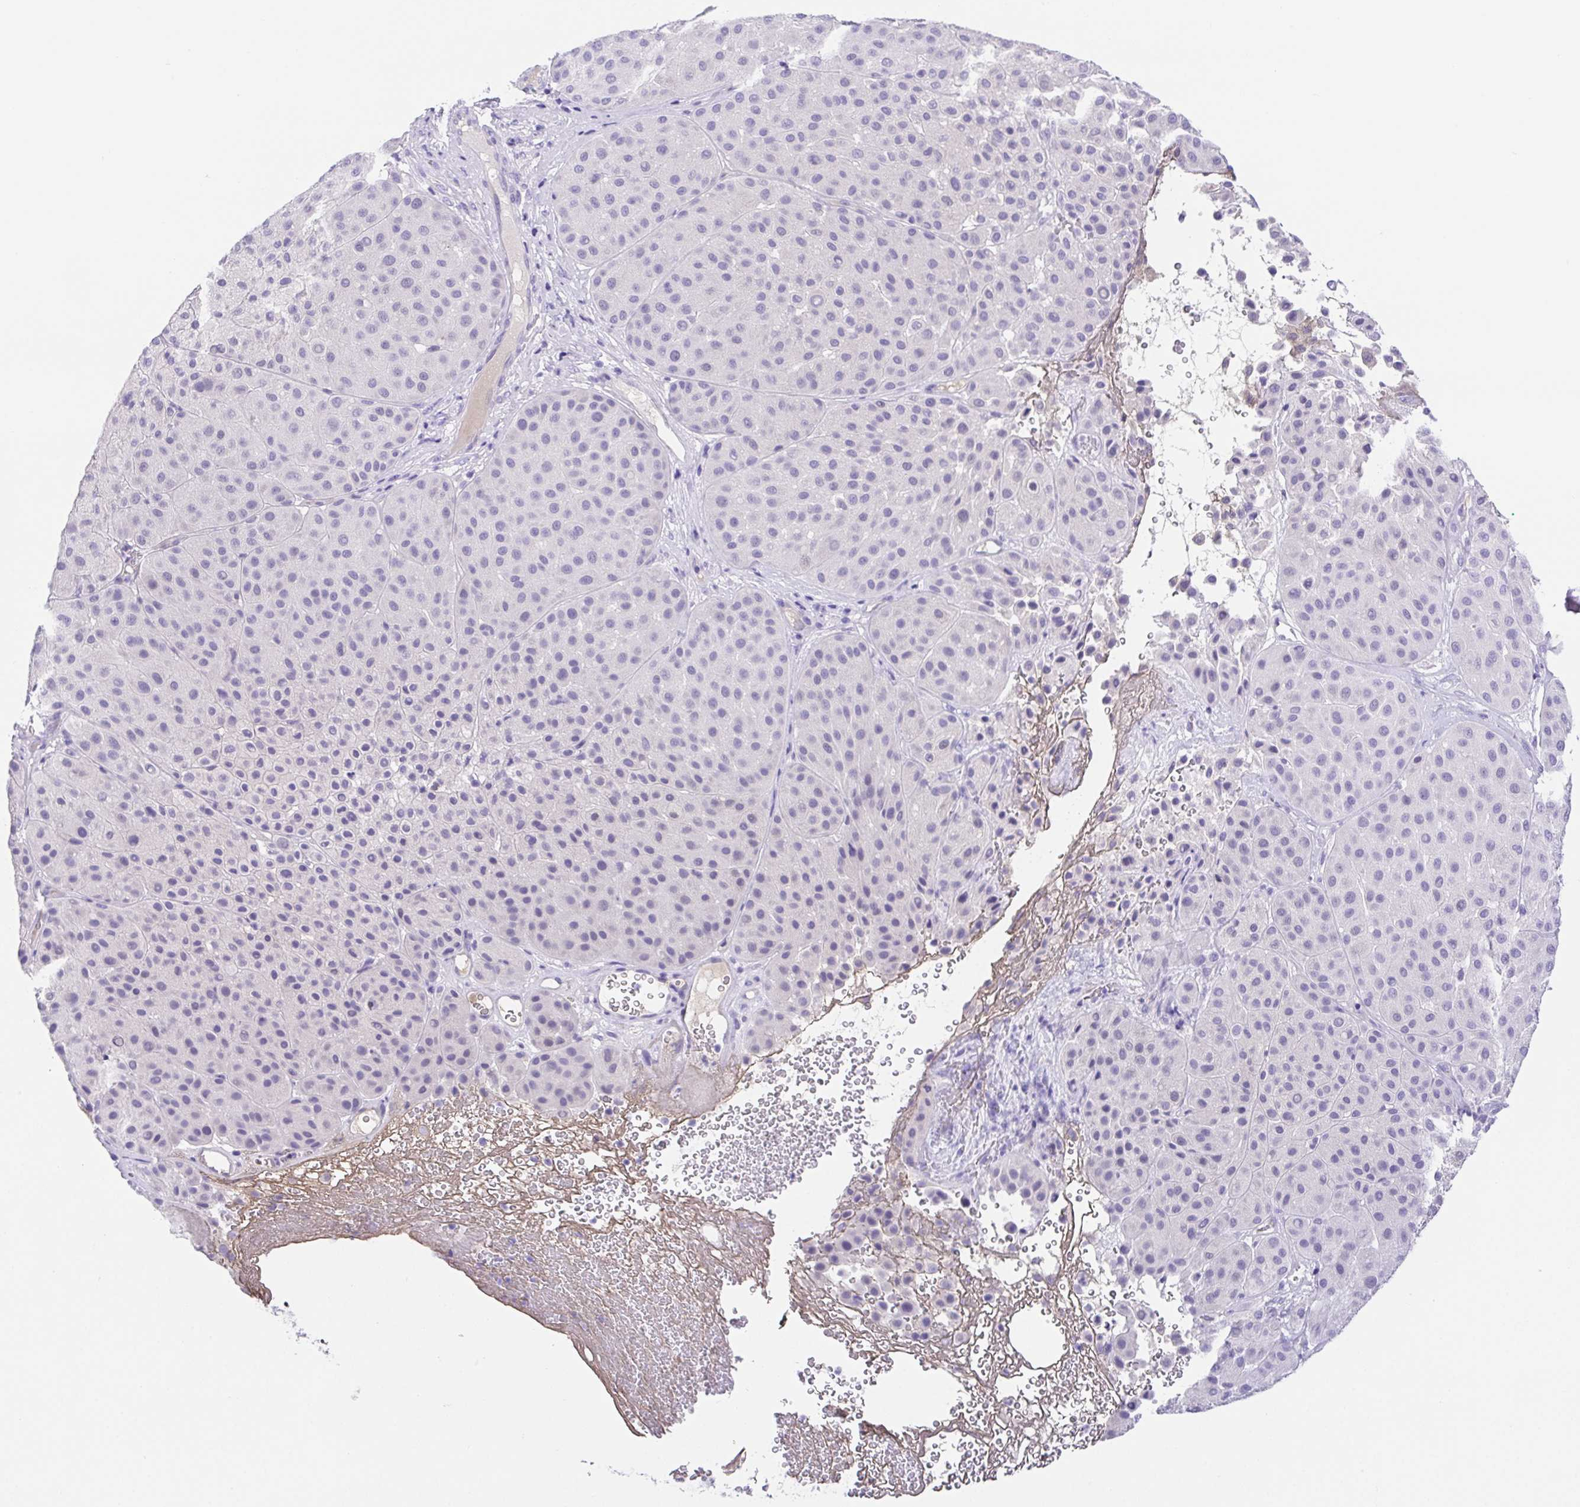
{"staining": {"intensity": "negative", "quantity": "none", "location": "none"}, "tissue": "melanoma", "cell_type": "Tumor cells", "image_type": "cancer", "snomed": [{"axis": "morphology", "description": "Malignant melanoma, Metastatic site"}, {"axis": "topography", "description": "Smooth muscle"}], "caption": "An image of melanoma stained for a protein shows no brown staining in tumor cells.", "gene": "SPATA4", "patient": {"sex": "male", "age": 41}}